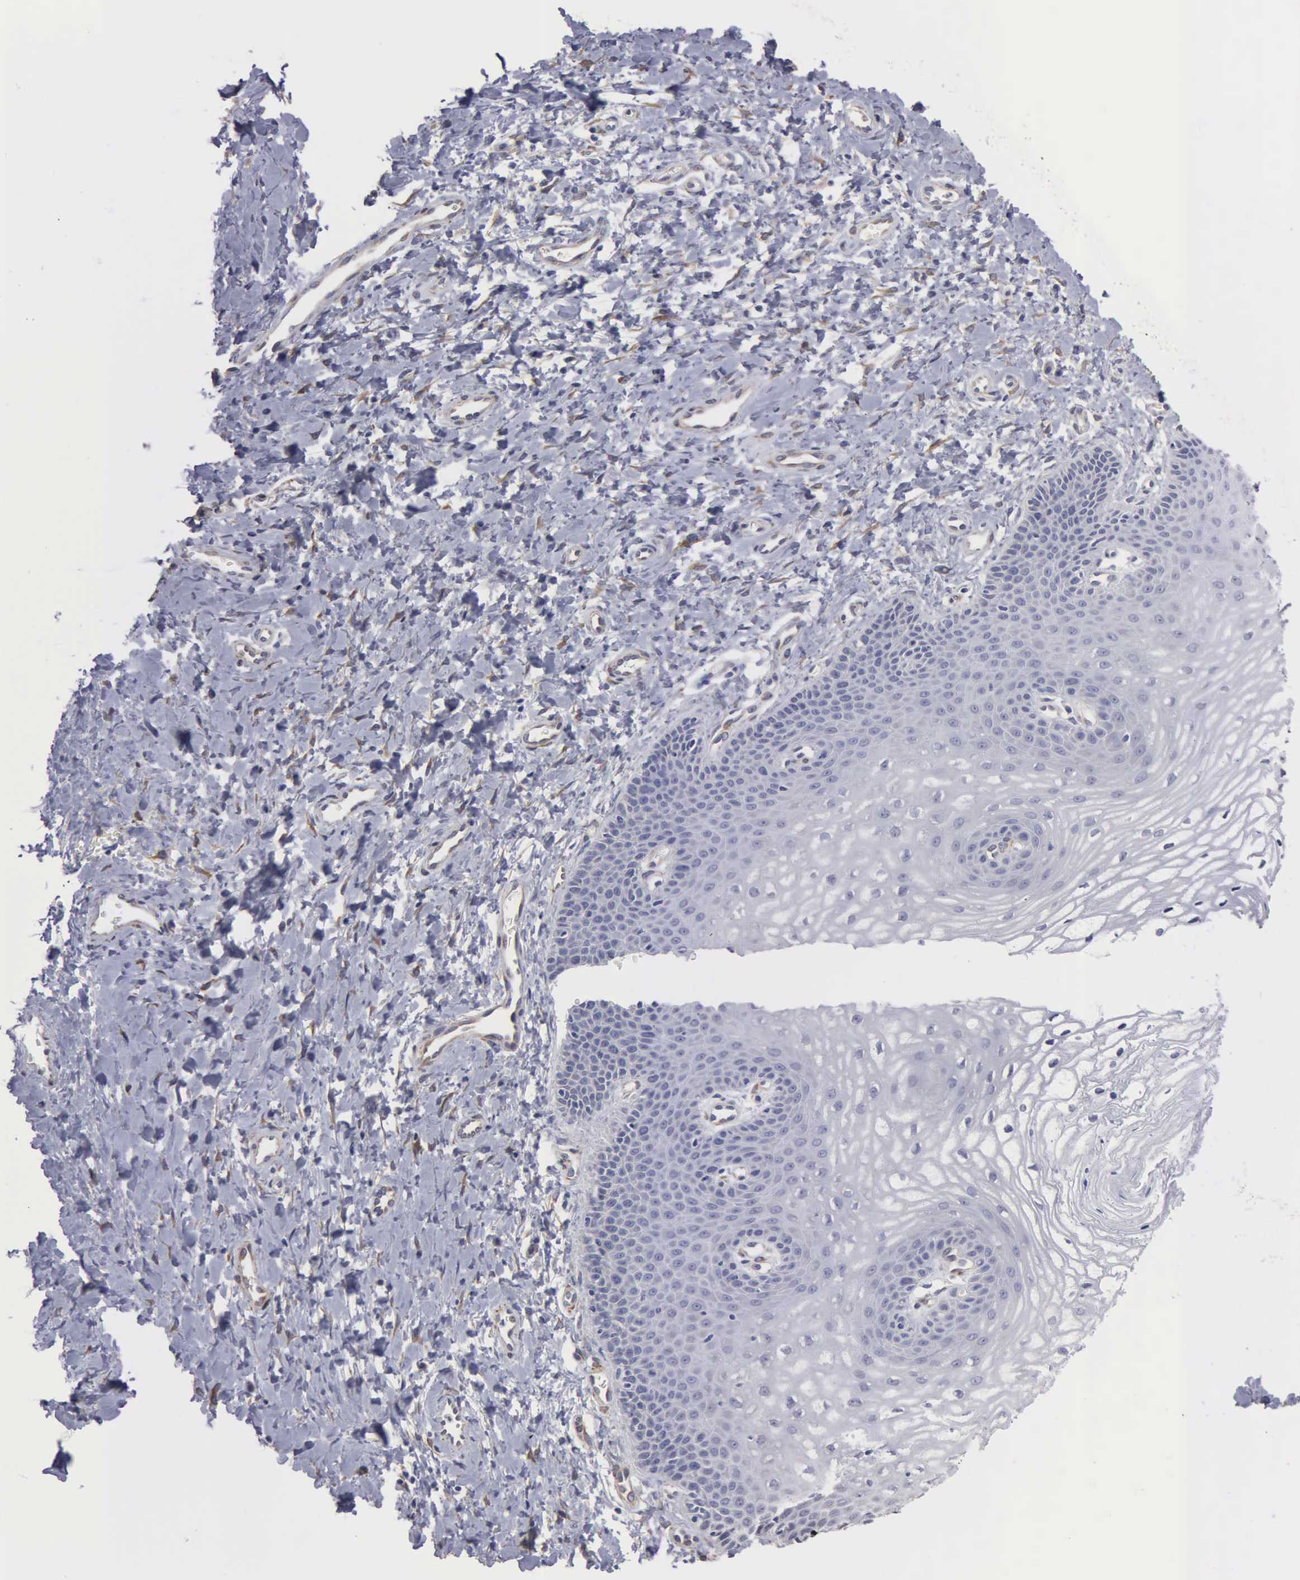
{"staining": {"intensity": "negative", "quantity": "none", "location": "none"}, "tissue": "vagina", "cell_type": "Squamous epithelial cells", "image_type": "normal", "snomed": [{"axis": "morphology", "description": "Normal tissue, NOS"}, {"axis": "topography", "description": "Vagina"}], "caption": "Human vagina stained for a protein using immunohistochemistry (IHC) reveals no staining in squamous epithelial cells.", "gene": "LIN52", "patient": {"sex": "female", "age": 68}}